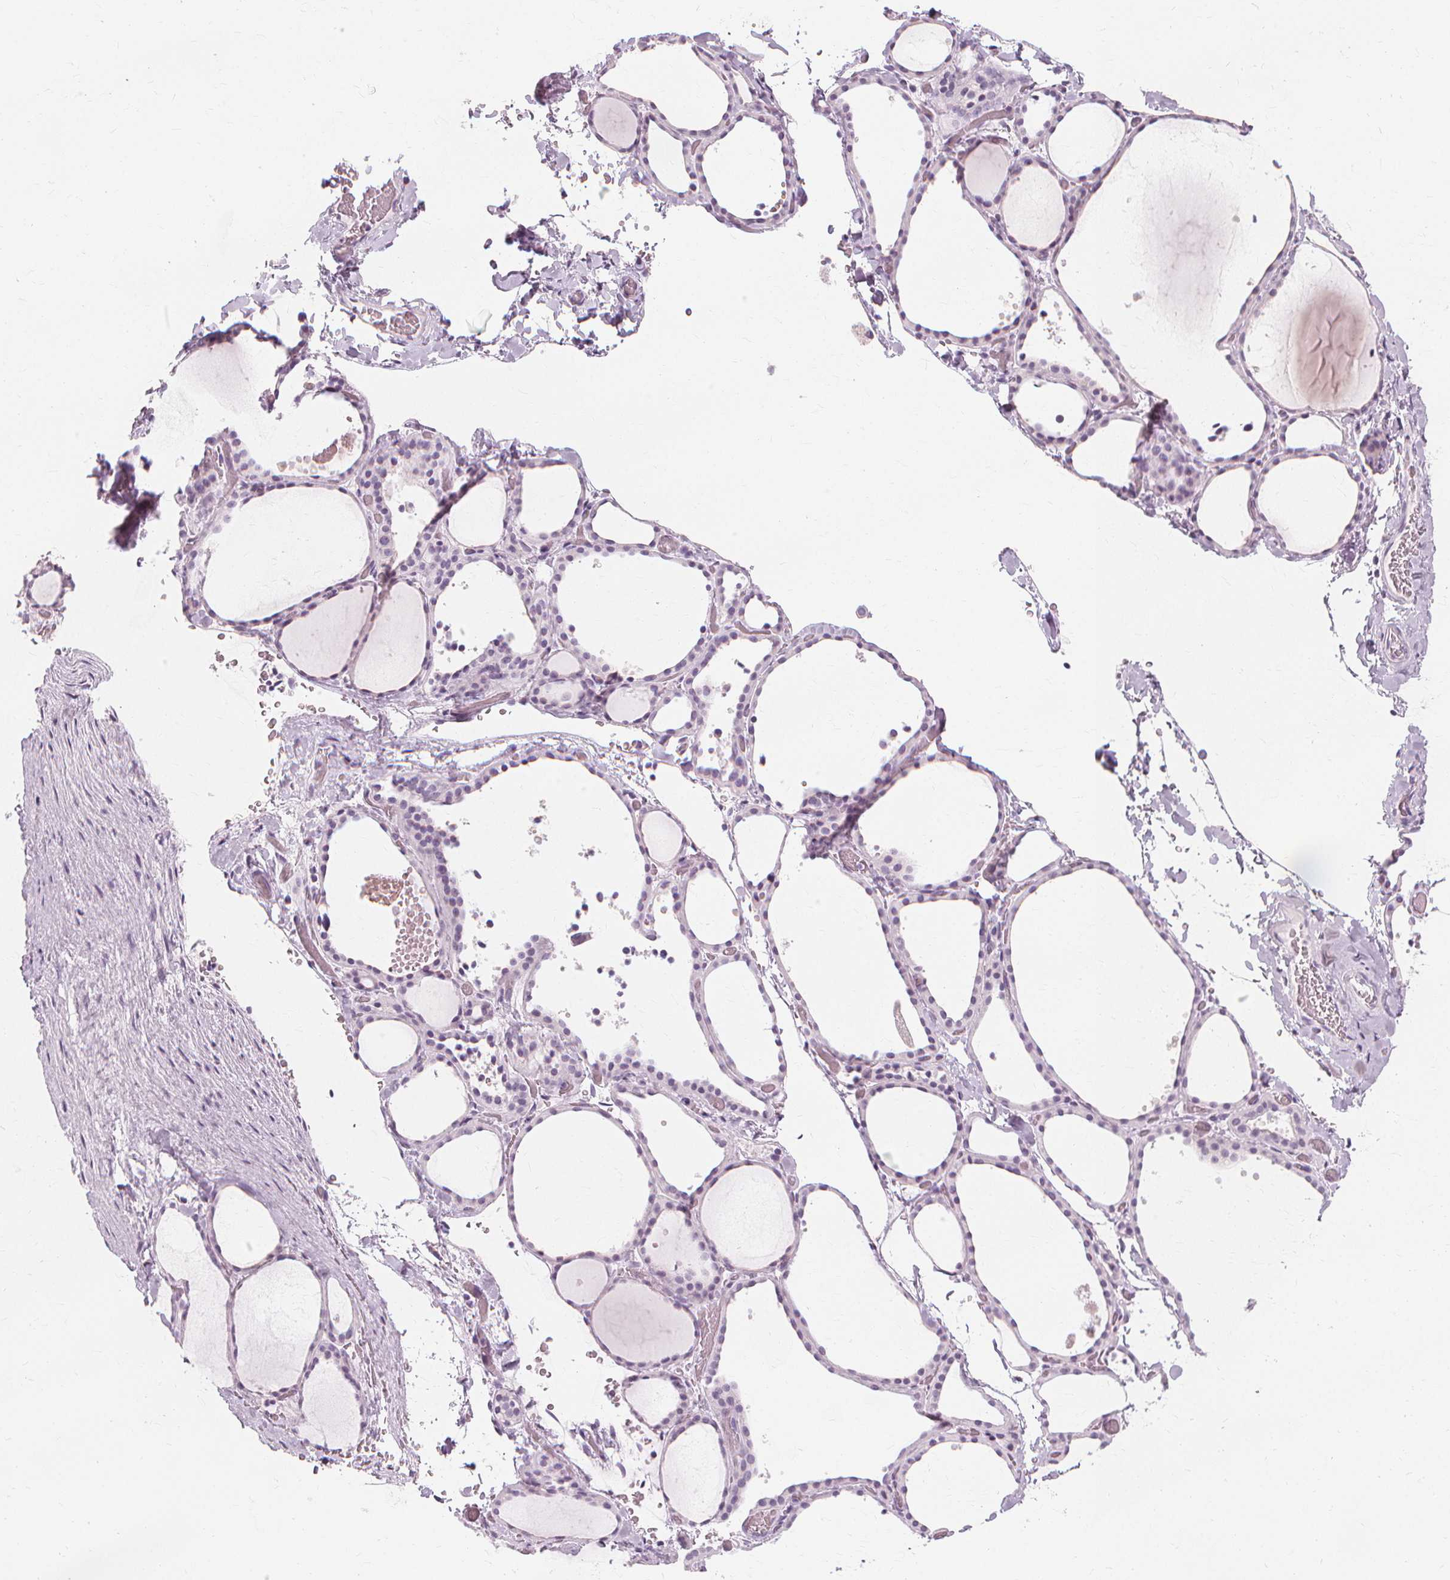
{"staining": {"intensity": "negative", "quantity": "none", "location": "none"}, "tissue": "thyroid gland", "cell_type": "Glandular cells", "image_type": "normal", "snomed": [{"axis": "morphology", "description": "Normal tissue, NOS"}, {"axis": "topography", "description": "Thyroid gland"}], "caption": "Immunohistochemistry image of normal human thyroid gland stained for a protein (brown), which exhibits no positivity in glandular cells. (DAB (3,3'-diaminobenzidine) IHC with hematoxylin counter stain).", "gene": "MUC12", "patient": {"sex": "female", "age": 36}}